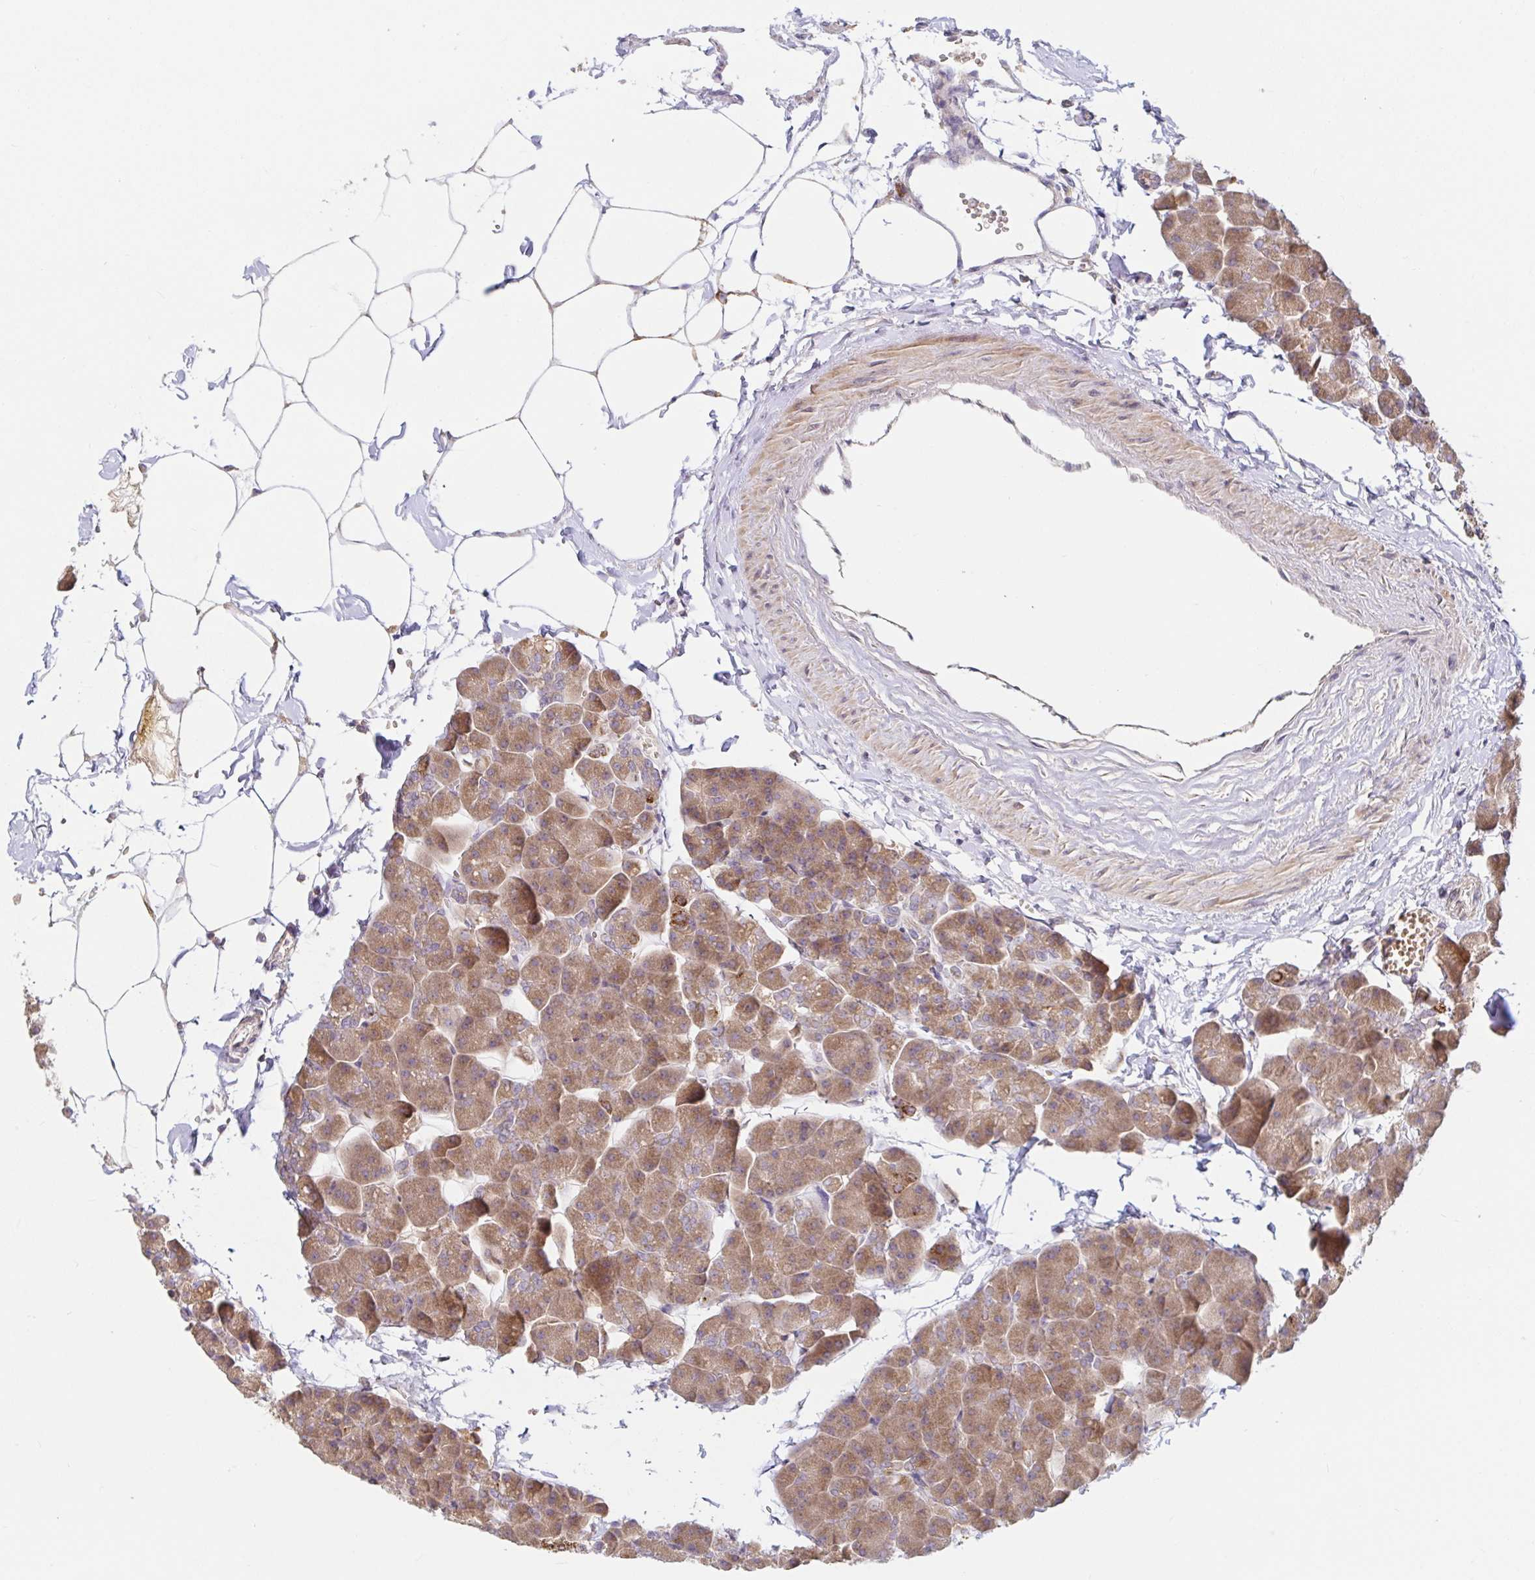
{"staining": {"intensity": "moderate", "quantity": ">75%", "location": "cytoplasmic/membranous"}, "tissue": "pancreas", "cell_type": "Exocrine glandular cells", "image_type": "normal", "snomed": [{"axis": "morphology", "description": "Normal tissue, NOS"}, {"axis": "topography", "description": "Pancreas"}], "caption": "Unremarkable pancreas was stained to show a protein in brown. There is medium levels of moderate cytoplasmic/membranous positivity in approximately >75% of exocrine glandular cells.", "gene": "LARP1", "patient": {"sex": "male", "age": 35}}